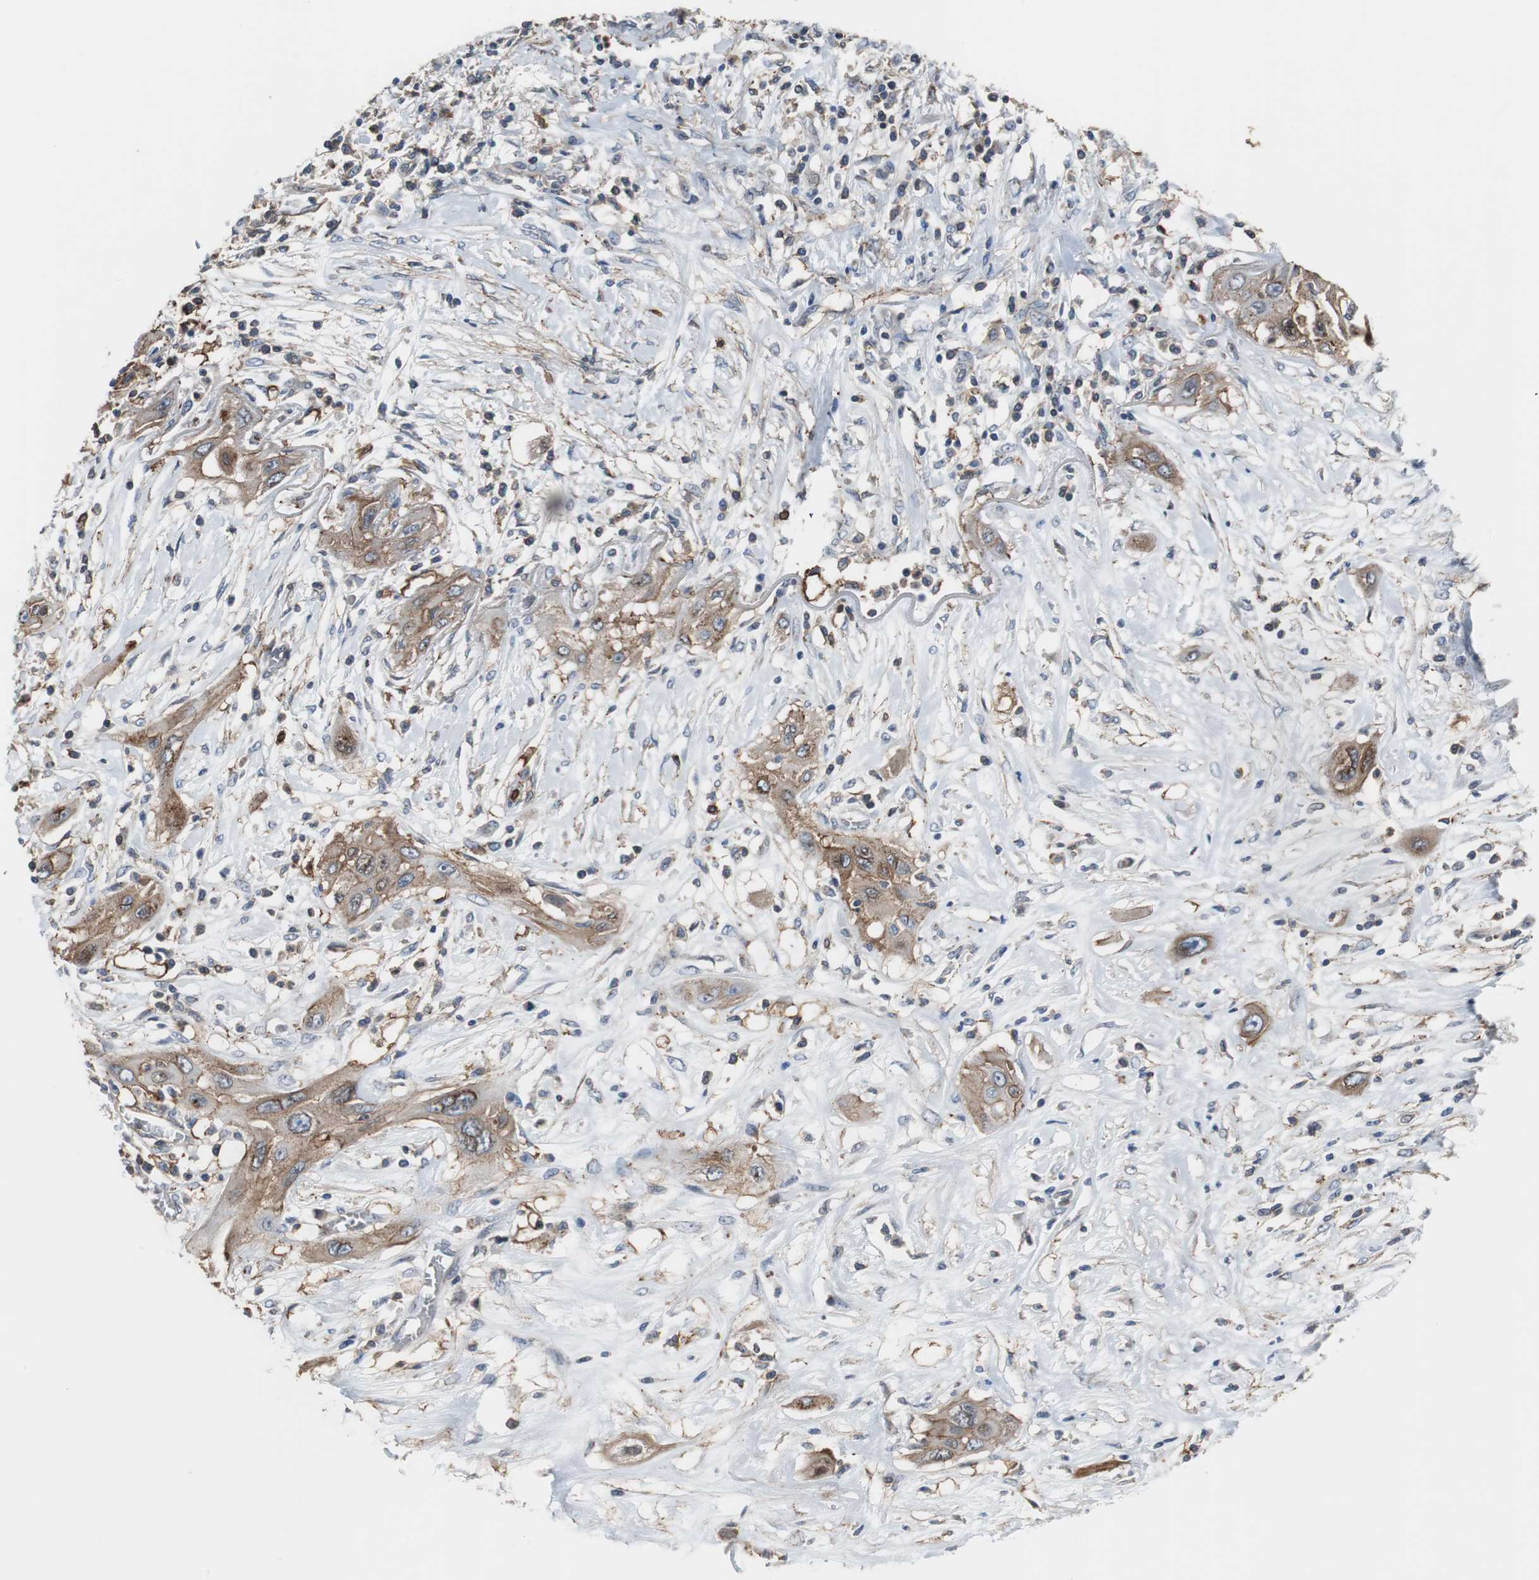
{"staining": {"intensity": "moderate", "quantity": "25%-75%", "location": "cytoplasmic/membranous"}, "tissue": "lung cancer", "cell_type": "Tumor cells", "image_type": "cancer", "snomed": [{"axis": "morphology", "description": "Squamous cell carcinoma, NOS"}, {"axis": "topography", "description": "Lung"}], "caption": "A medium amount of moderate cytoplasmic/membranous expression is present in approximately 25%-75% of tumor cells in lung cancer (squamous cell carcinoma) tissue.", "gene": "ANXA4", "patient": {"sex": "female", "age": 47}}